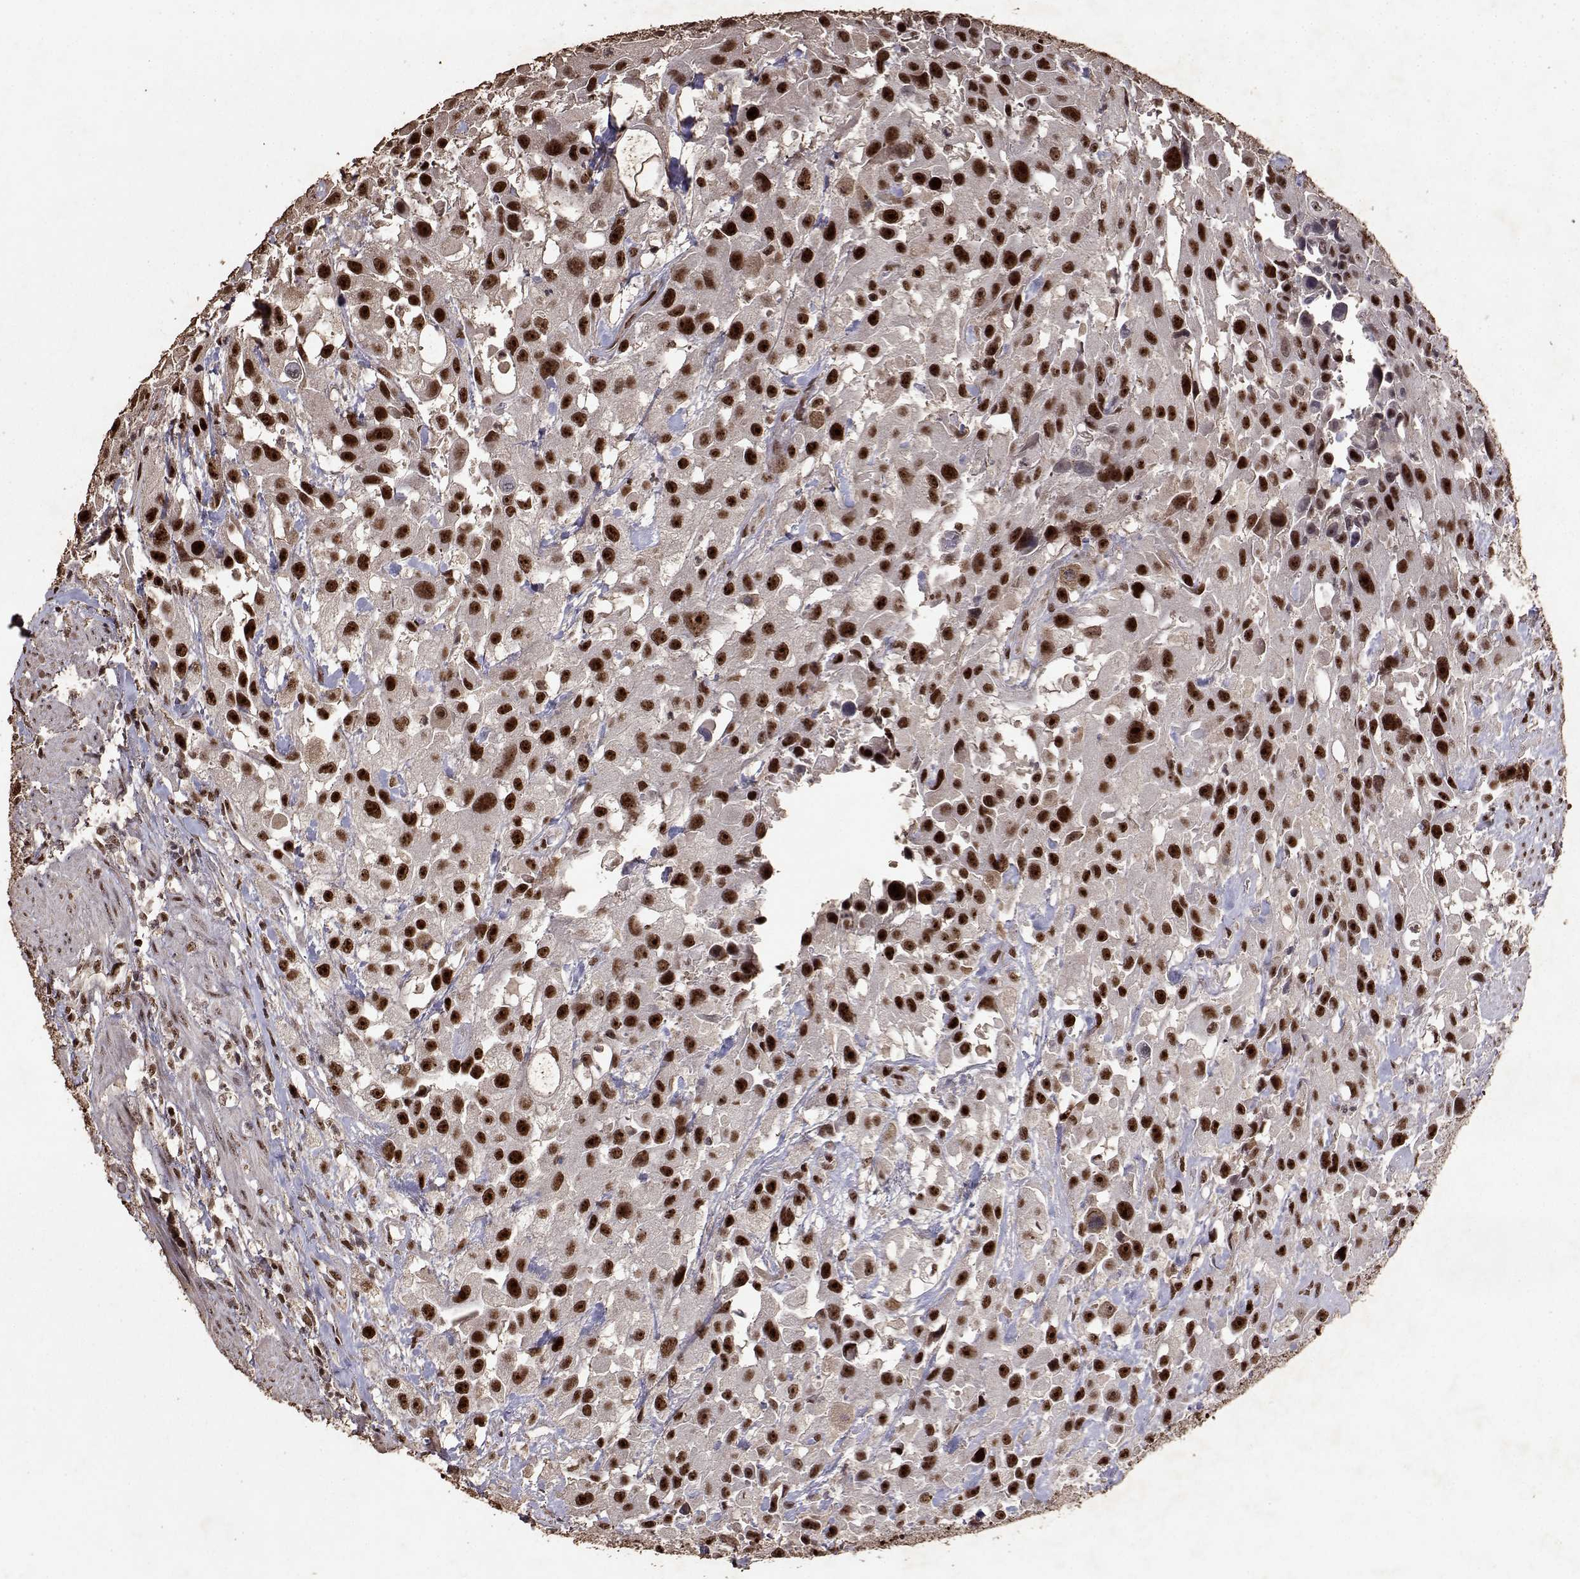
{"staining": {"intensity": "strong", "quantity": ">75%", "location": "nuclear"}, "tissue": "urothelial cancer", "cell_type": "Tumor cells", "image_type": "cancer", "snomed": [{"axis": "morphology", "description": "Urothelial carcinoma, High grade"}, {"axis": "topography", "description": "Urinary bladder"}], "caption": "Immunohistochemical staining of human high-grade urothelial carcinoma exhibits high levels of strong nuclear protein staining in about >75% of tumor cells. (Stains: DAB in brown, nuclei in blue, Microscopy: brightfield microscopy at high magnification).", "gene": "TOE1", "patient": {"sex": "male", "age": 79}}